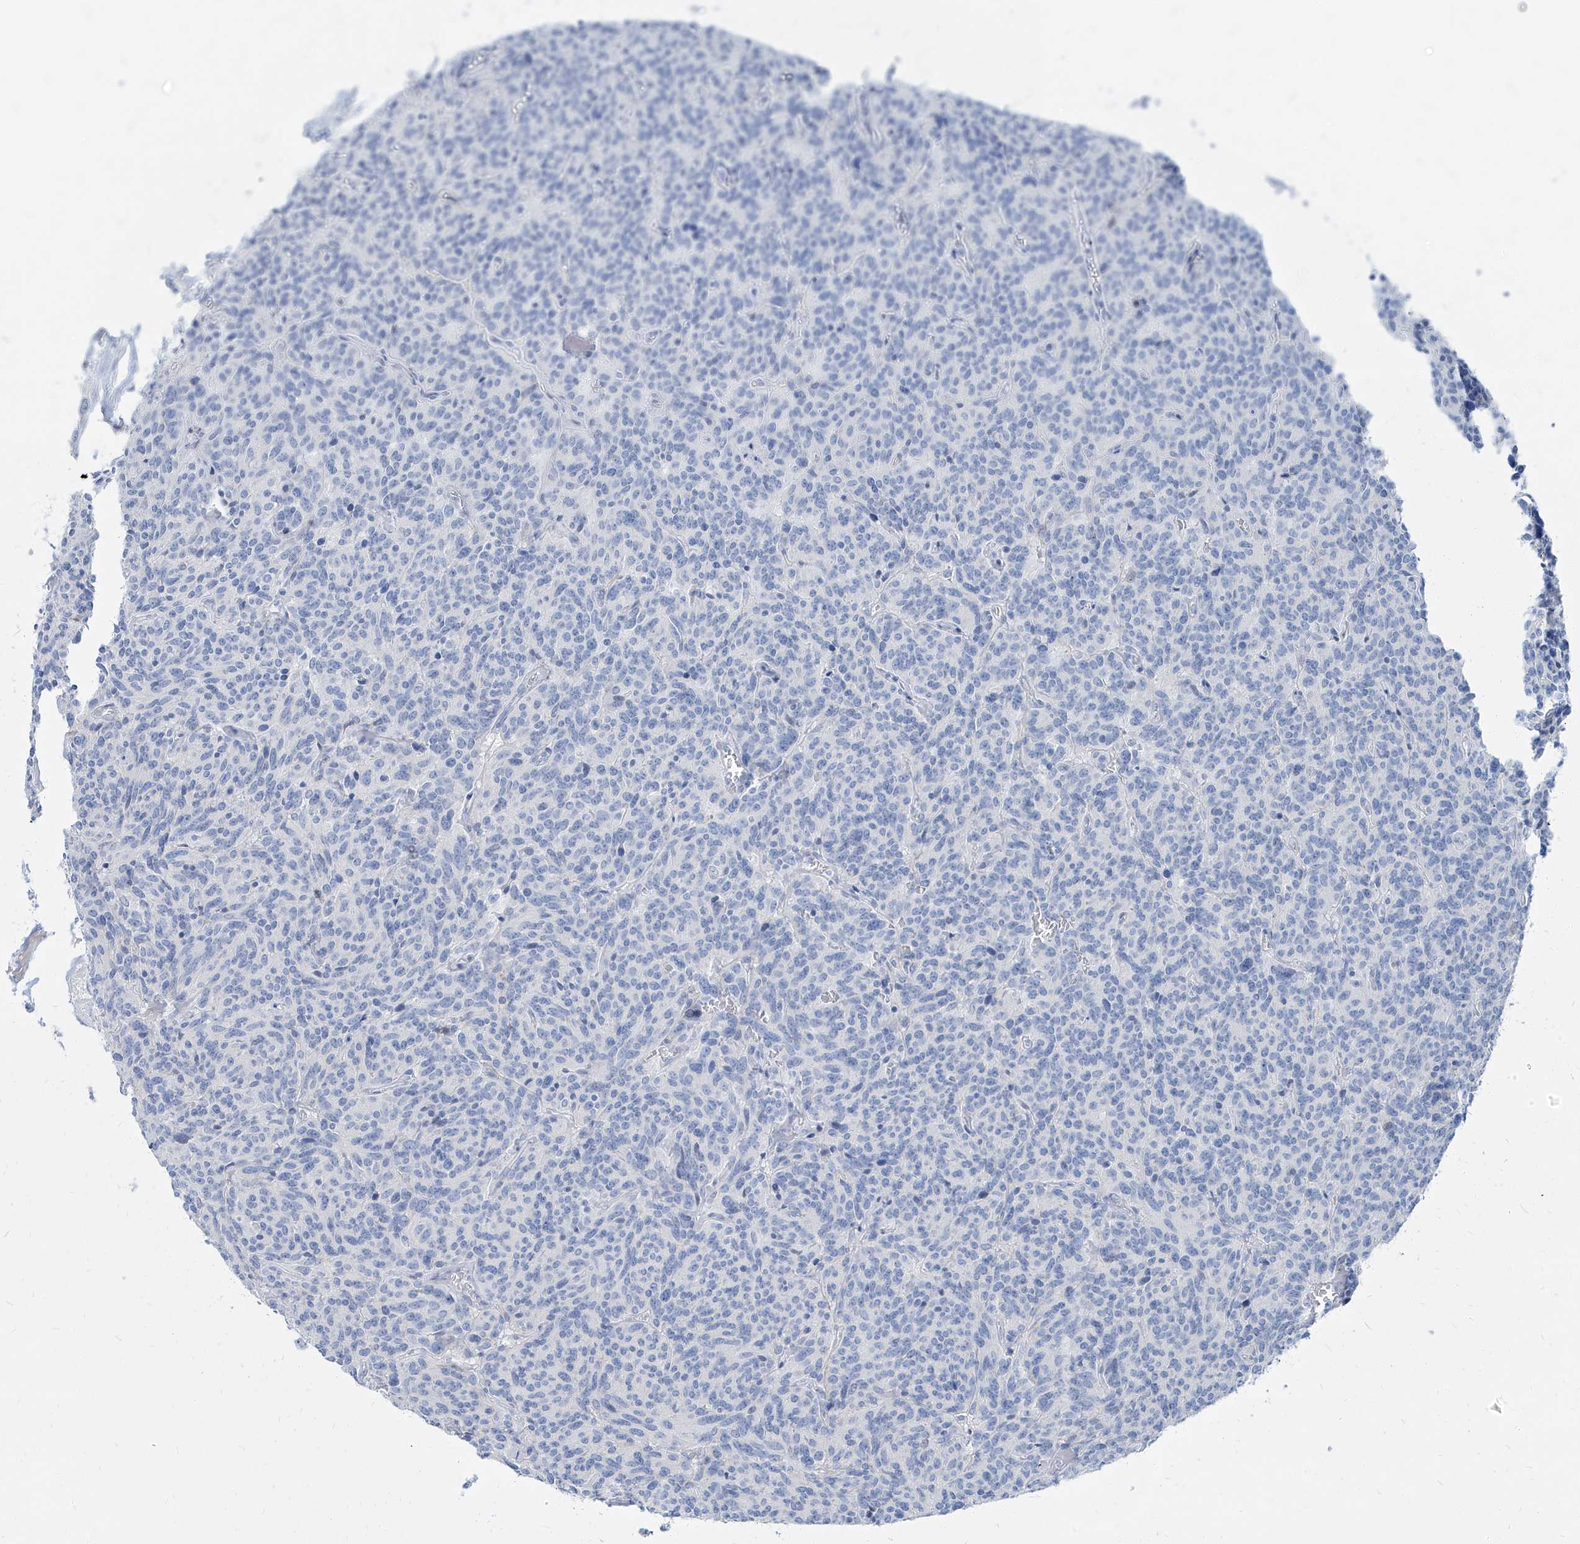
{"staining": {"intensity": "negative", "quantity": "none", "location": "none"}, "tissue": "carcinoid", "cell_type": "Tumor cells", "image_type": "cancer", "snomed": [{"axis": "morphology", "description": "Carcinoid, malignant, NOS"}, {"axis": "topography", "description": "Lung"}], "caption": "Tumor cells show no significant protein staining in carcinoid.", "gene": "TXLNB", "patient": {"sex": "female", "age": 46}}